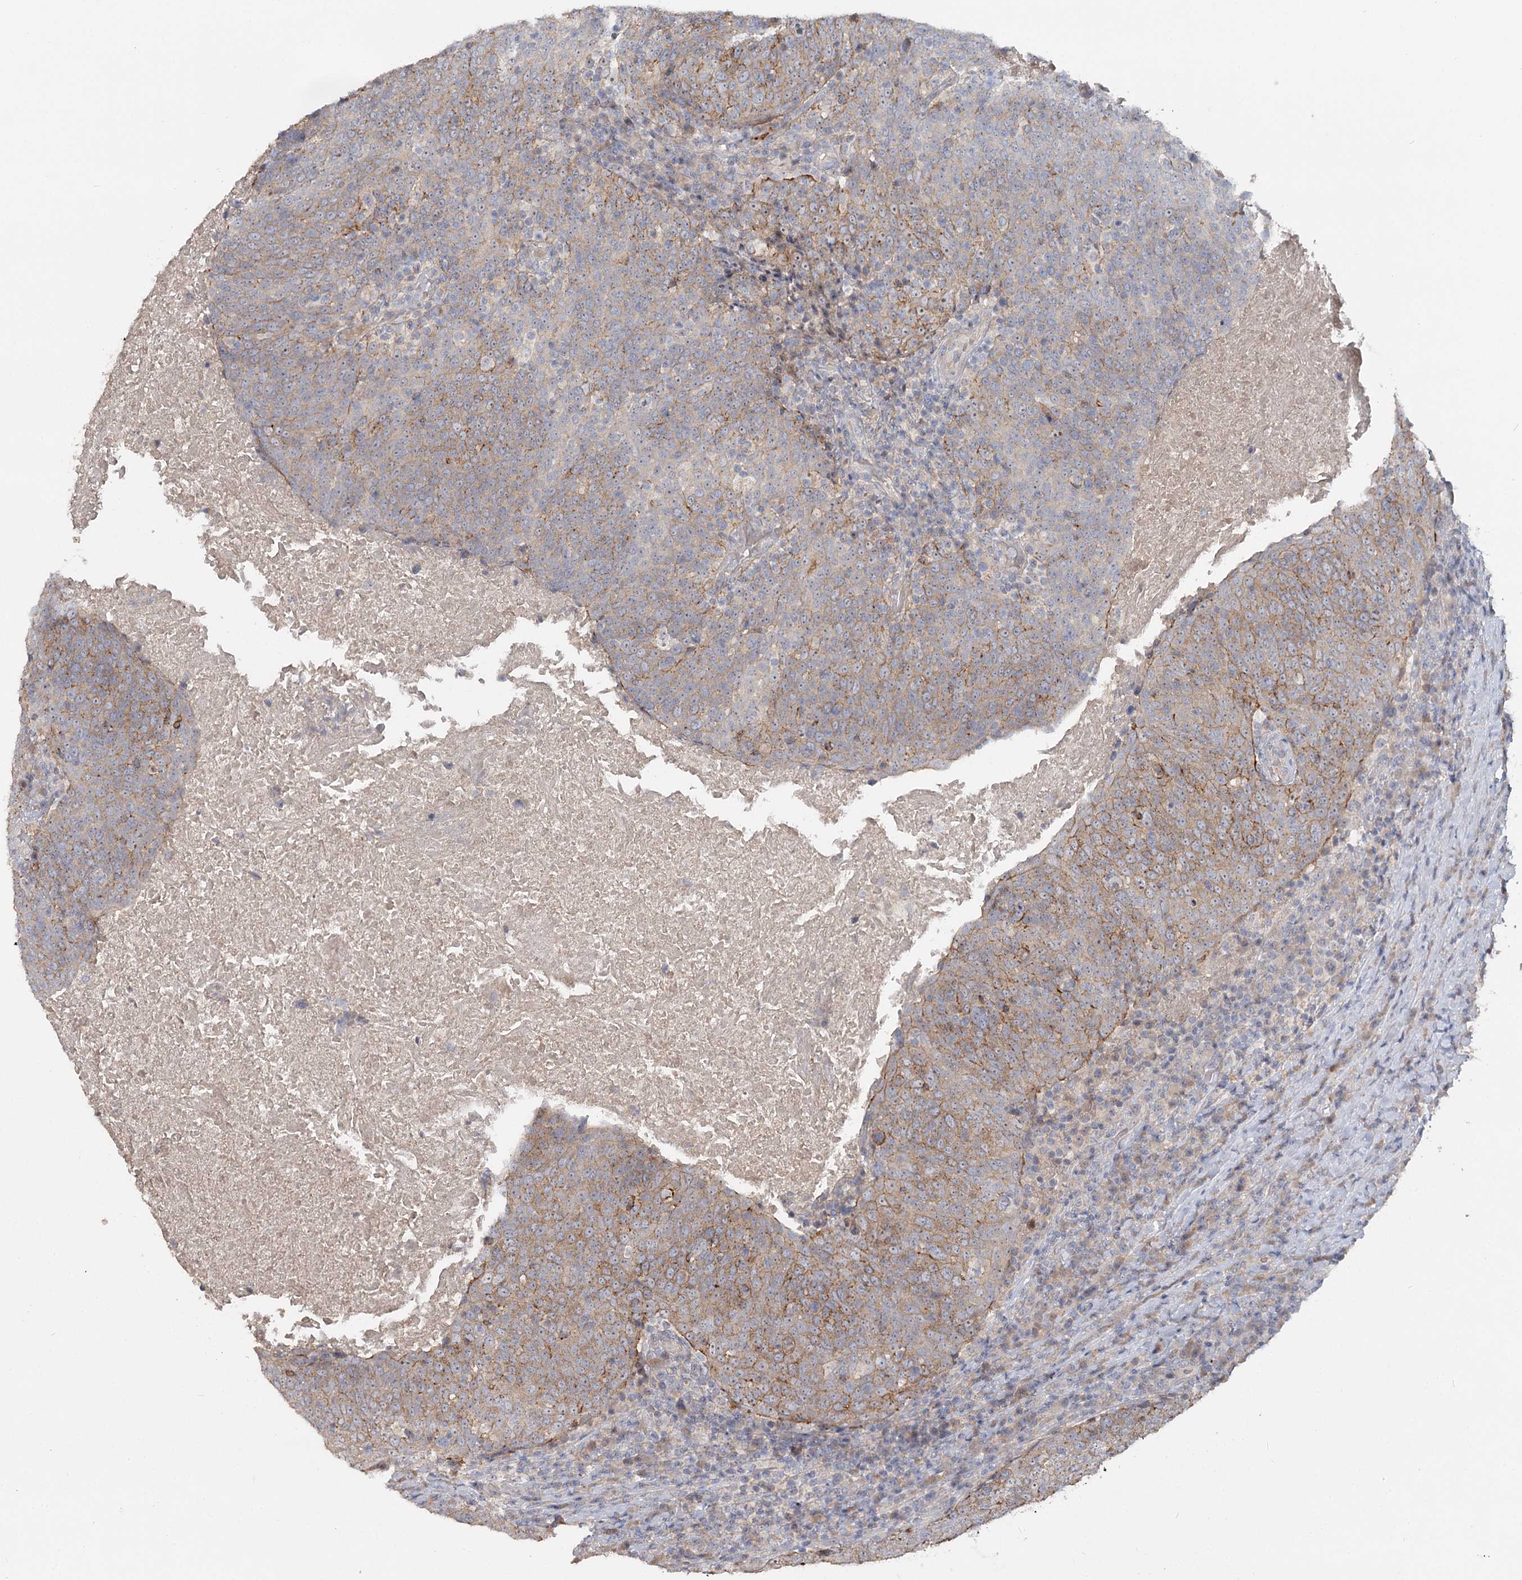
{"staining": {"intensity": "weak", "quantity": "25%-75%", "location": "cytoplasmic/membranous"}, "tissue": "head and neck cancer", "cell_type": "Tumor cells", "image_type": "cancer", "snomed": [{"axis": "morphology", "description": "Squamous cell carcinoma, NOS"}, {"axis": "morphology", "description": "Squamous cell carcinoma, metastatic, NOS"}, {"axis": "topography", "description": "Lymph node"}, {"axis": "topography", "description": "Head-Neck"}], "caption": "Metastatic squamous cell carcinoma (head and neck) was stained to show a protein in brown. There is low levels of weak cytoplasmic/membranous expression in approximately 25%-75% of tumor cells. Using DAB (3,3'-diaminobenzidine) (brown) and hematoxylin (blue) stains, captured at high magnification using brightfield microscopy.", "gene": "ANGPTL5", "patient": {"sex": "male", "age": 62}}